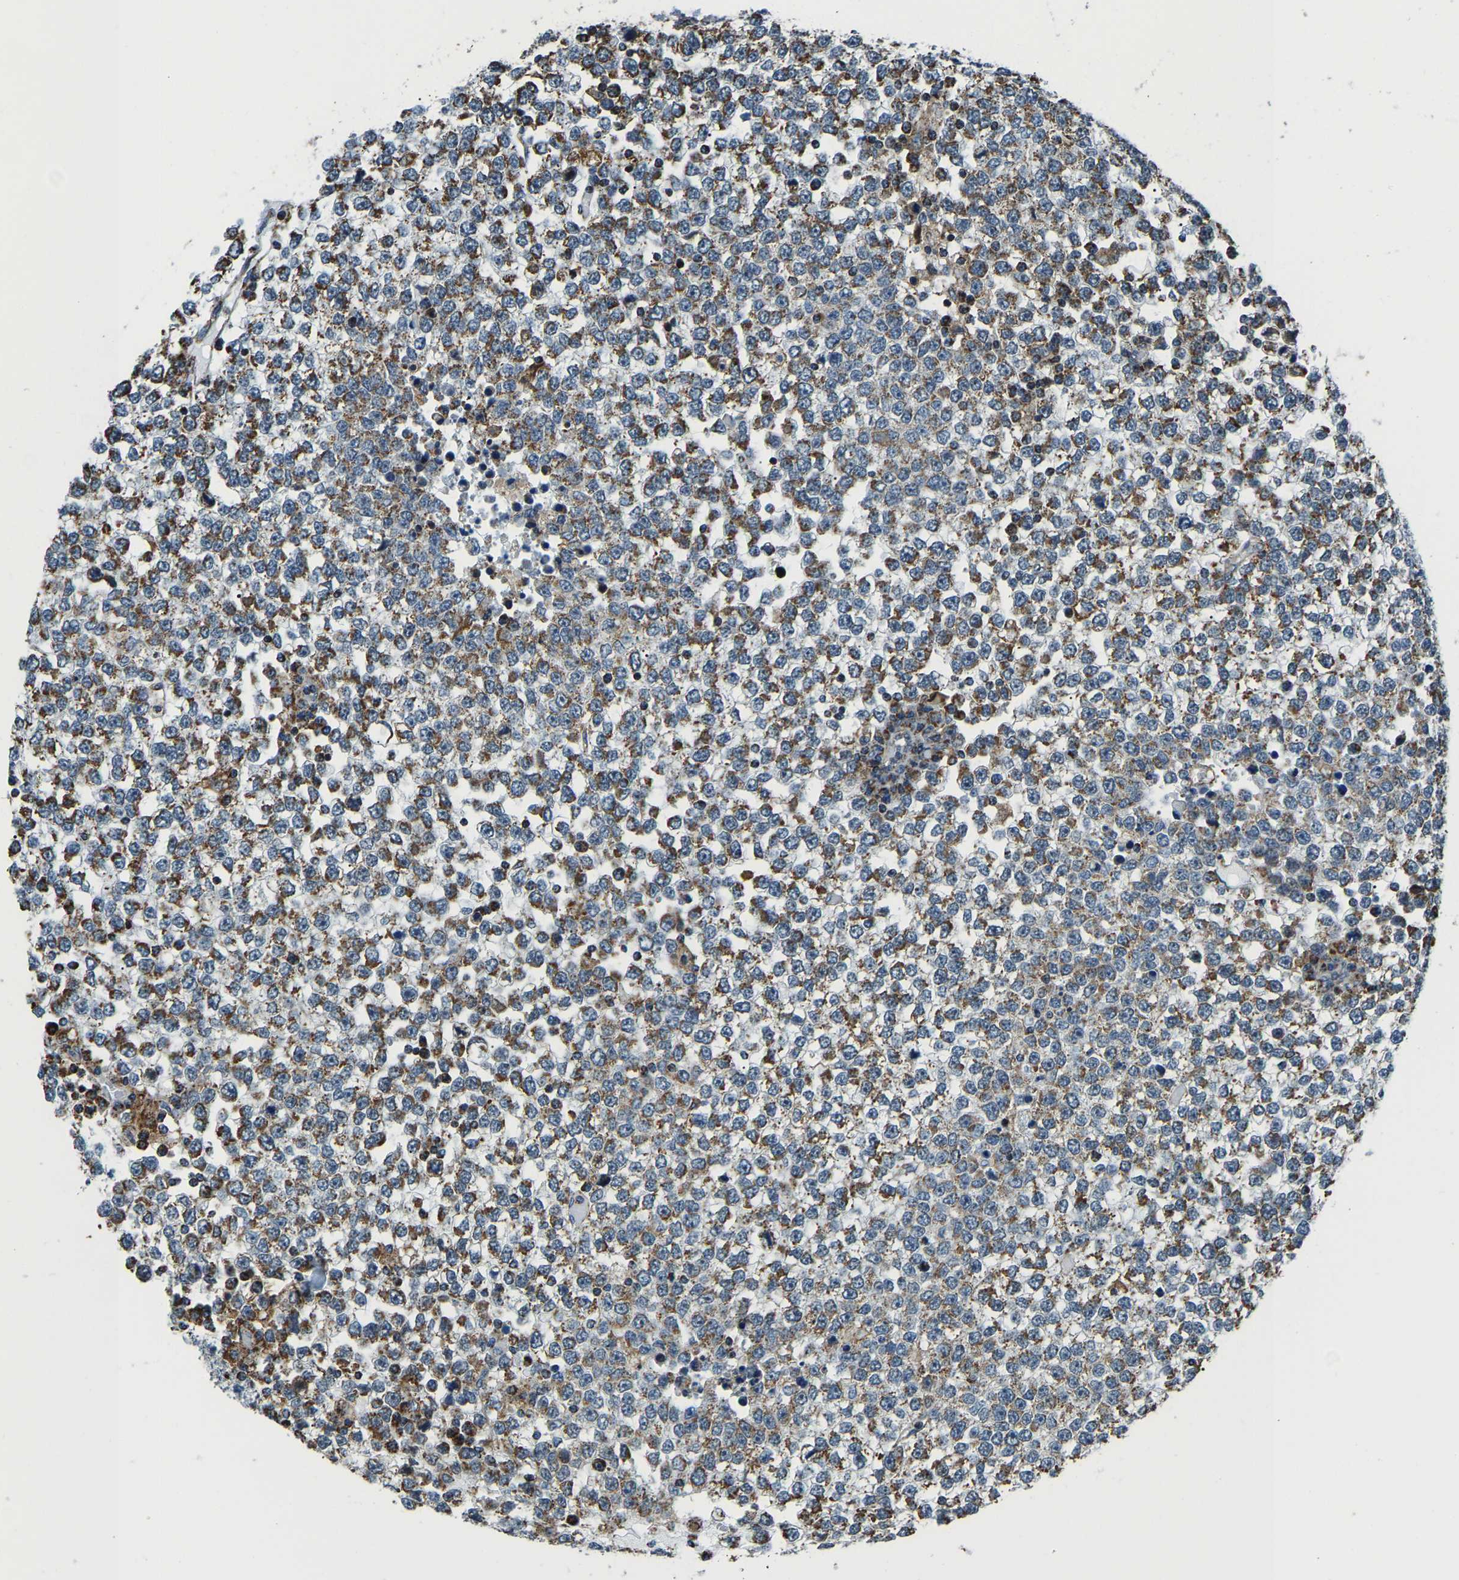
{"staining": {"intensity": "moderate", "quantity": ">75%", "location": "cytoplasmic/membranous"}, "tissue": "testis cancer", "cell_type": "Tumor cells", "image_type": "cancer", "snomed": [{"axis": "morphology", "description": "Seminoma, NOS"}, {"axis": "topography", "description": "Testis"}], "caption": "Protein analysis of testis cancer tissue reveals moderate cytoplasmic/membranous expression in approximately >75% of tumor cells.", "gene": "RBM33", "patient": {"sex": "male", "age": 65}}